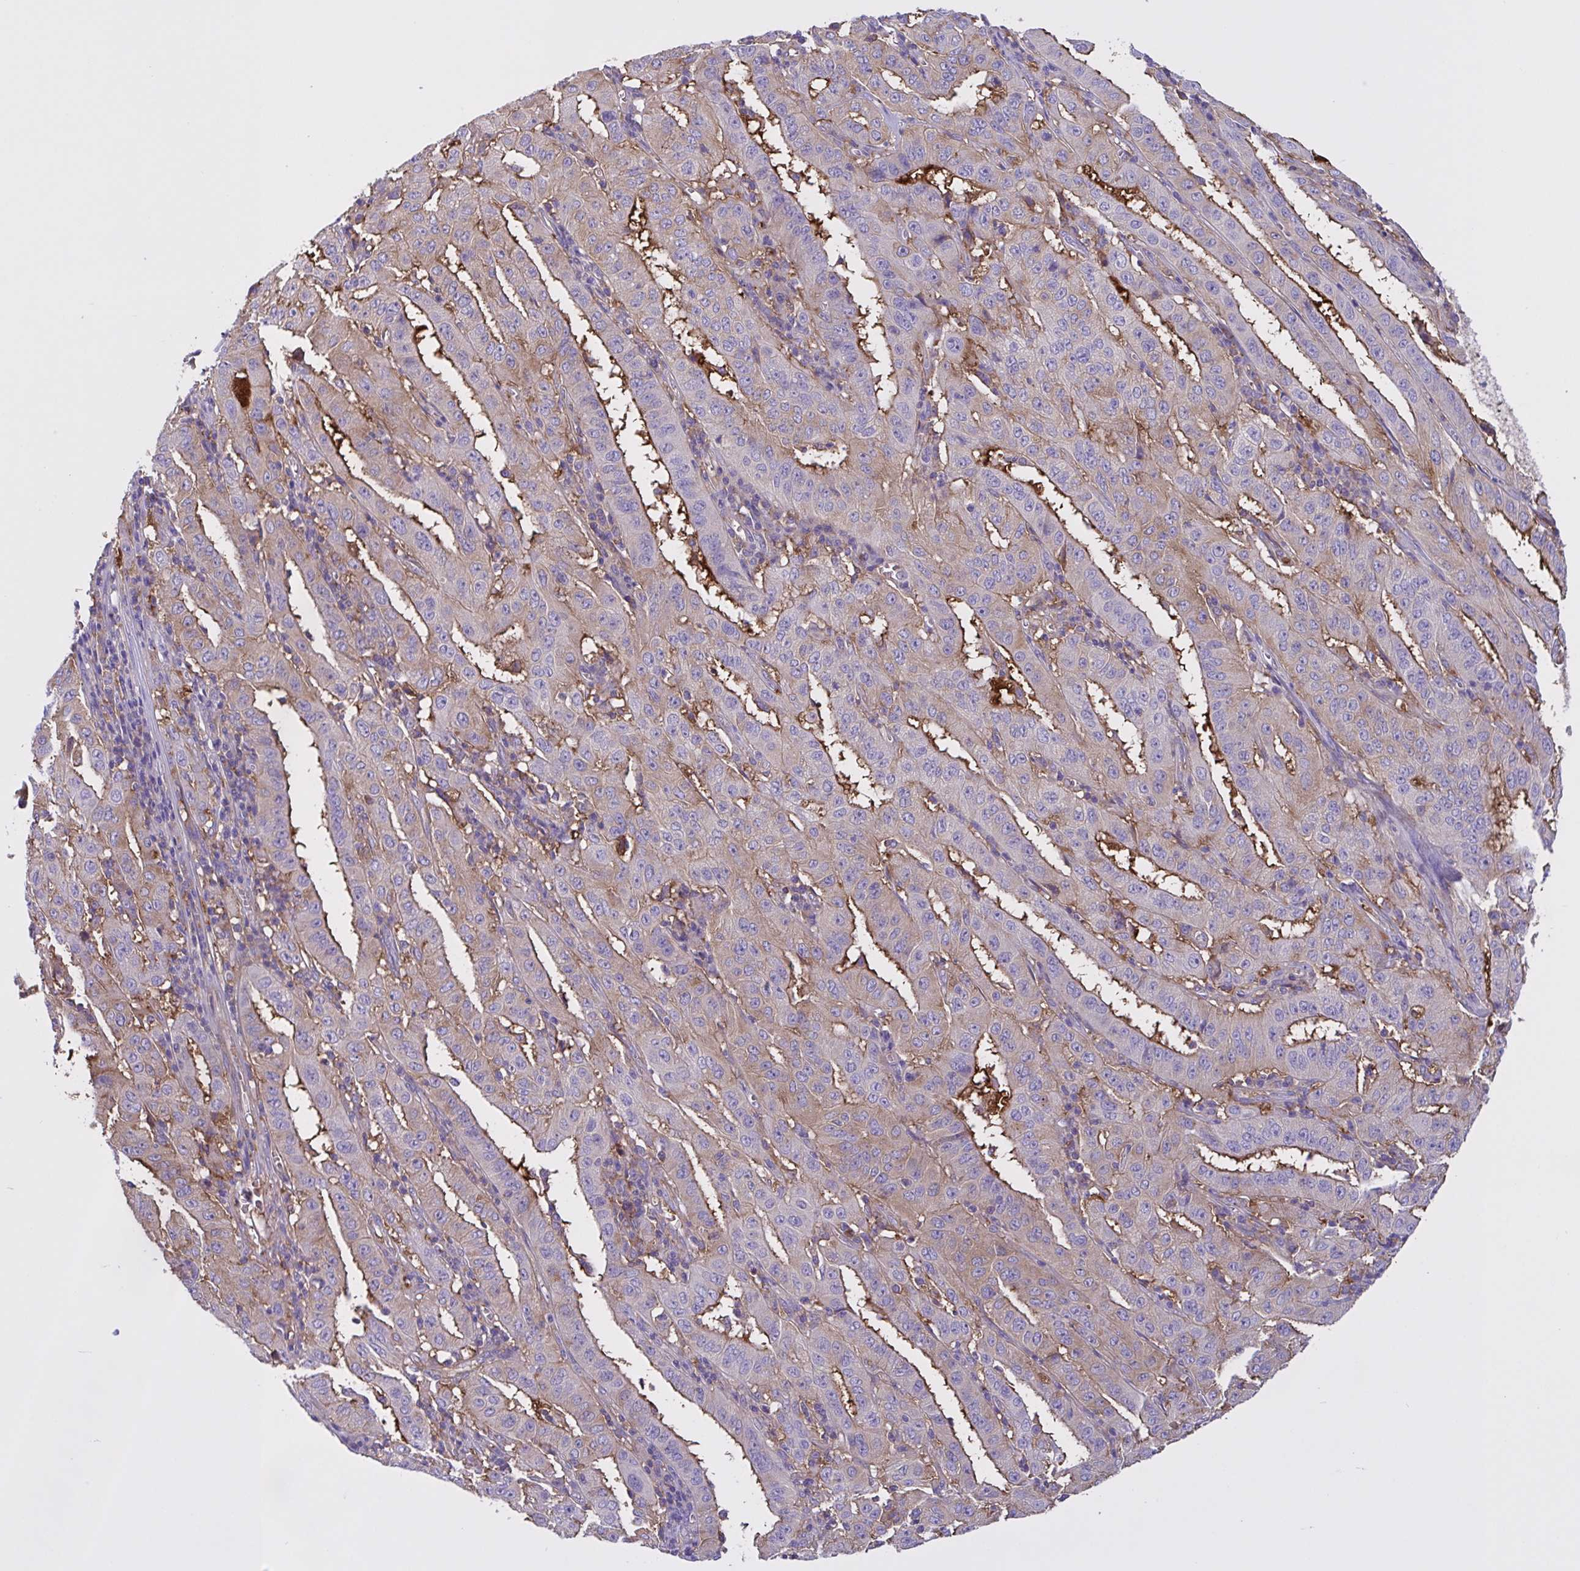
{"staining": {"intensity": "moderate", "quantity": "25%-75%", "location": "cytoplasmic/membranous"}, "tissue": "pancreatic cancer", "cell_type": "Tumor cells", "image_type": "cancer", "snomed": [{"axis": "morphology", "description": "Adenocarcinoma, NOS"}, {"axis": "topography", "description": "Pancreas"}], "caption": "Protein analysis of pancreatic cancer (adenocarcinoma) tissue displays moderate cytoplasmic/membranous staining in approximately 25%-75% of tumor cells.", "gene": "OR51M1", "patient": {"sex": "male", "age": 63}}